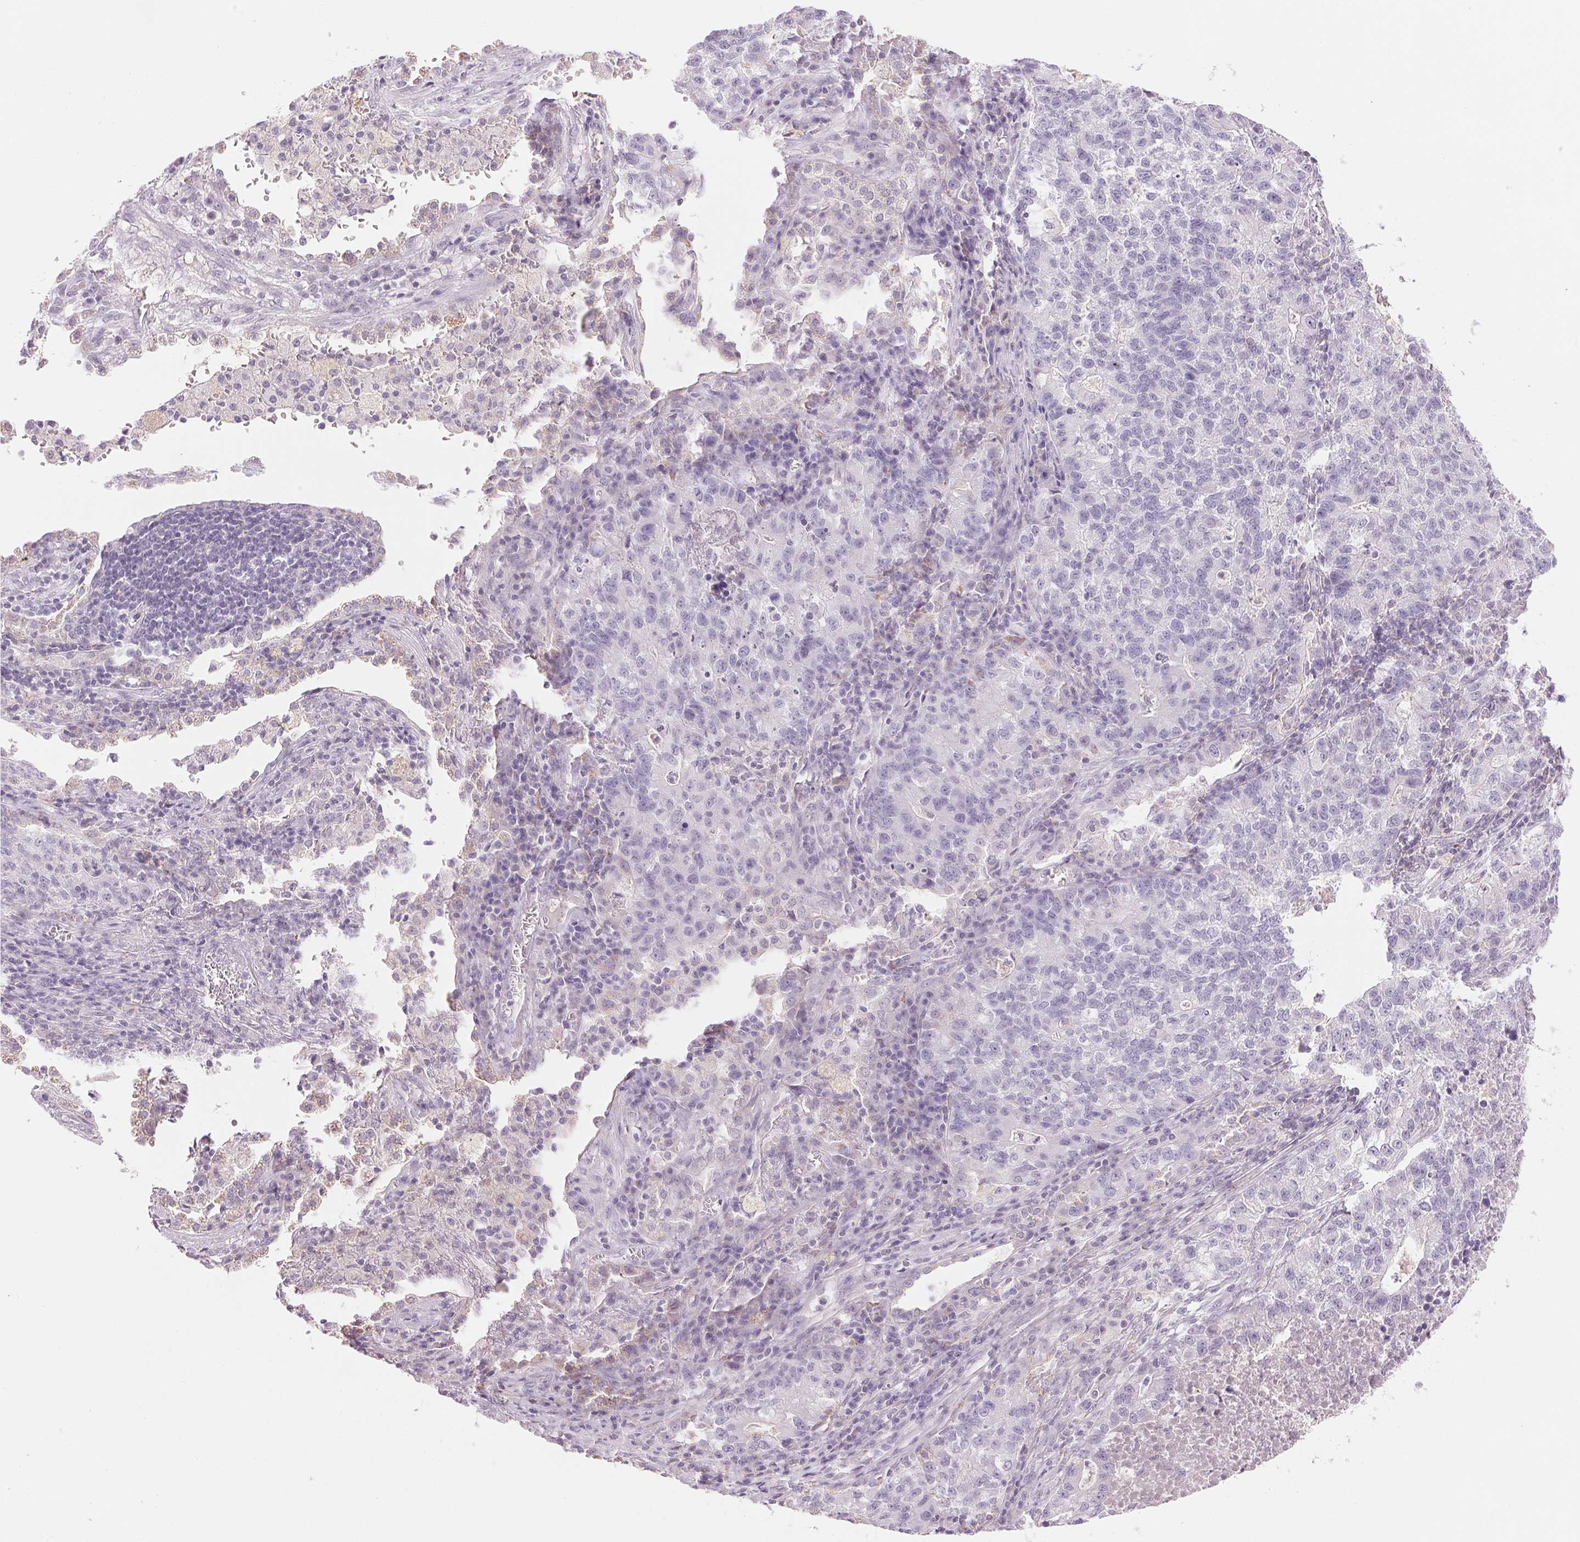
{"staining": {"intensity": "negative", "quantity": "none", "location": "none"}, "tissue": "lung cancer", "cell_type": "Tumor cells", "image_type": "cancer", "snomed": [{"axis": "morphology", "description": "Adenocarcinoma, NOS"}, {"axis": "topography", "description": "Lung"}], "caption": "Immunohistochemical staining of human lung cancer demonstrates no significant staining in tumor cells.", "gene": "CYP11B1", "patient": {"sex": "male", "age": 57}}